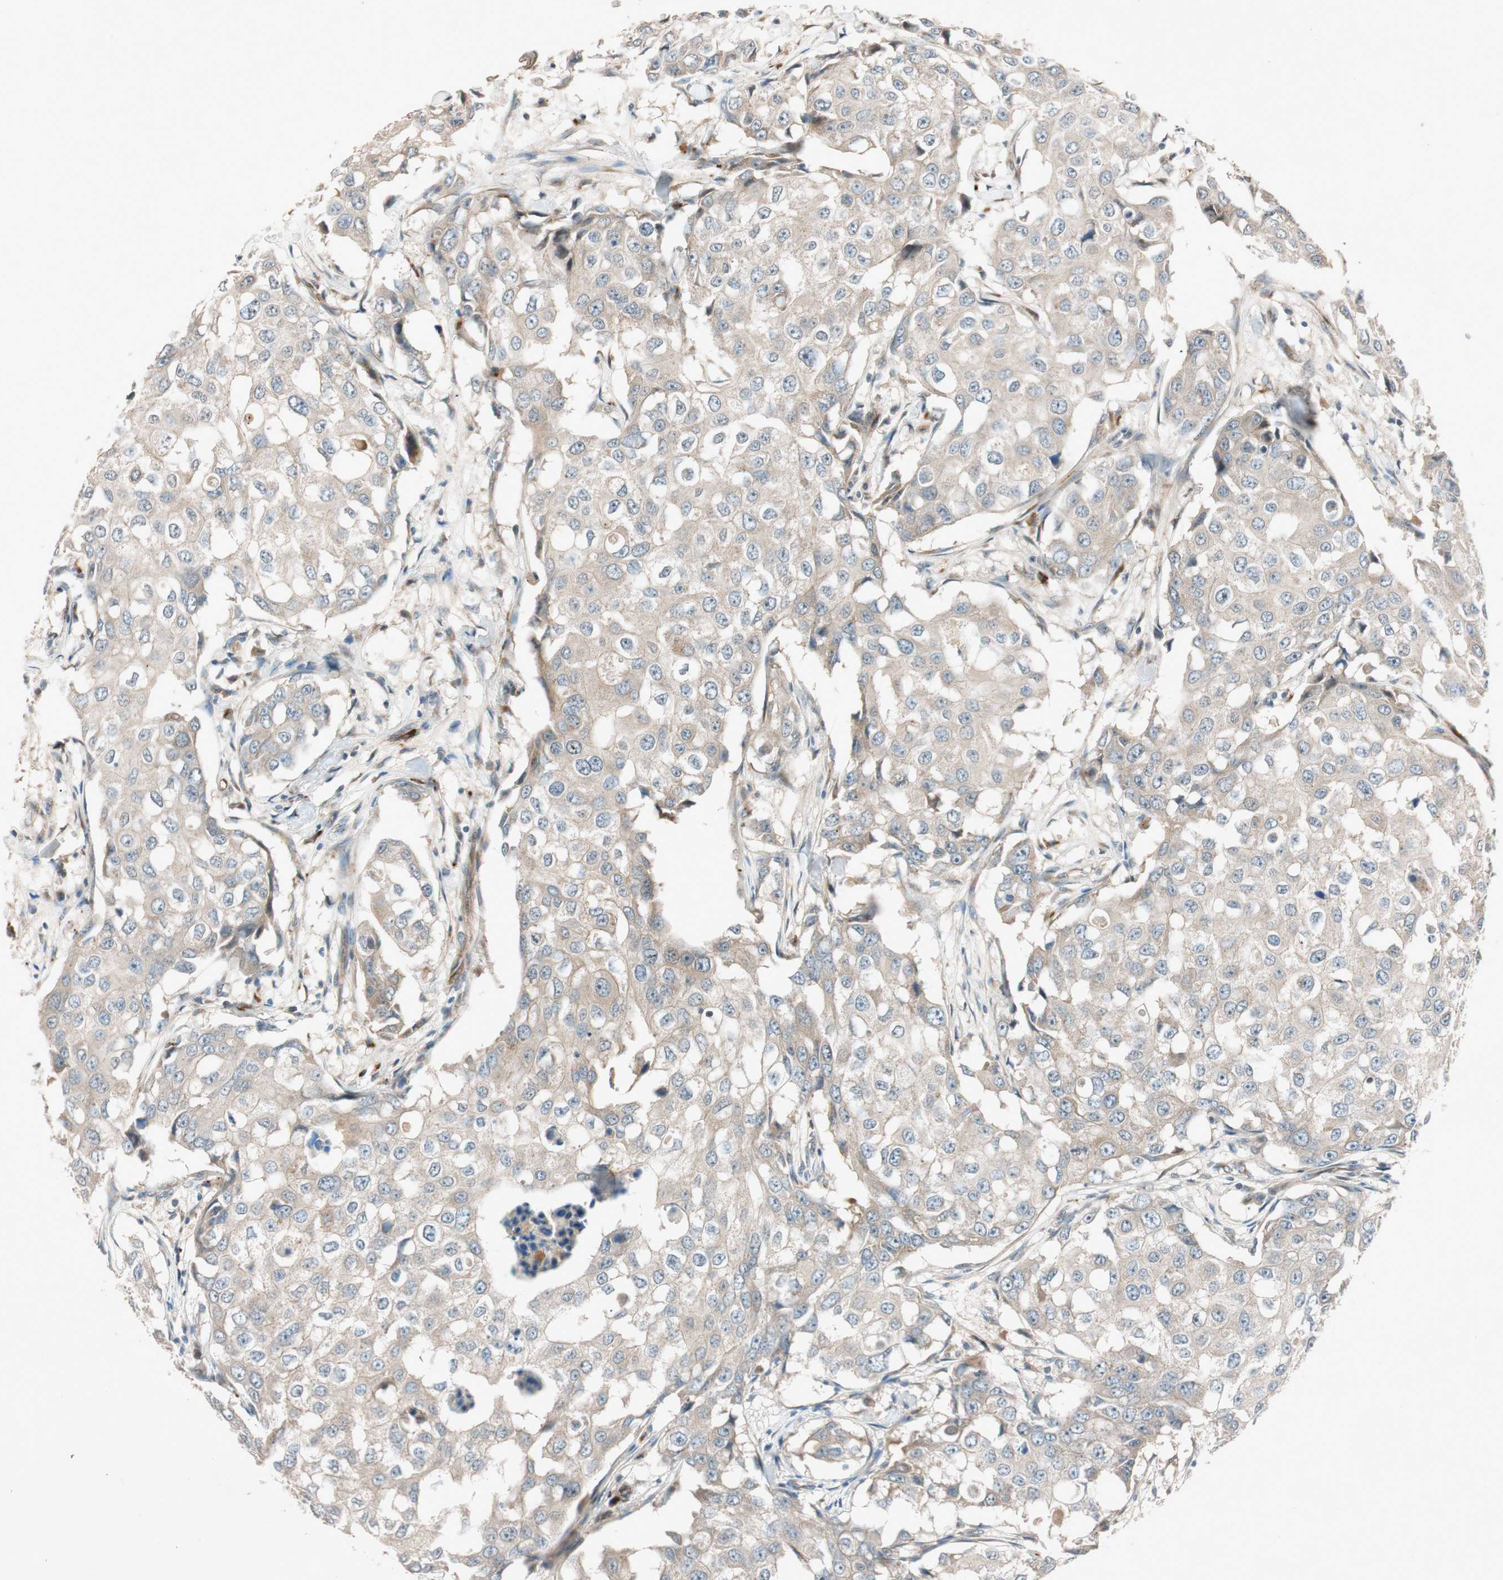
{"staining": {"intensity": "negative", "quantity": "none", "location": "none"}, "tissue": "breast cancer", "cell_type": "Tumor cells", "image_type": "cancer", "snomed": [{"axis": "morphology", "description": "Duct carcinoma"}, {"axis": "topography", "description": "Breast"}], "caption": "The photomicrograph reveals no significant expression in tumor cells of breast invasive ductal carcinoma. (Immunohistochemistry, brightfield microscopy, high magnification).", "gene": "EPHA6", "patient": {"sex": "female", "age": 27}}